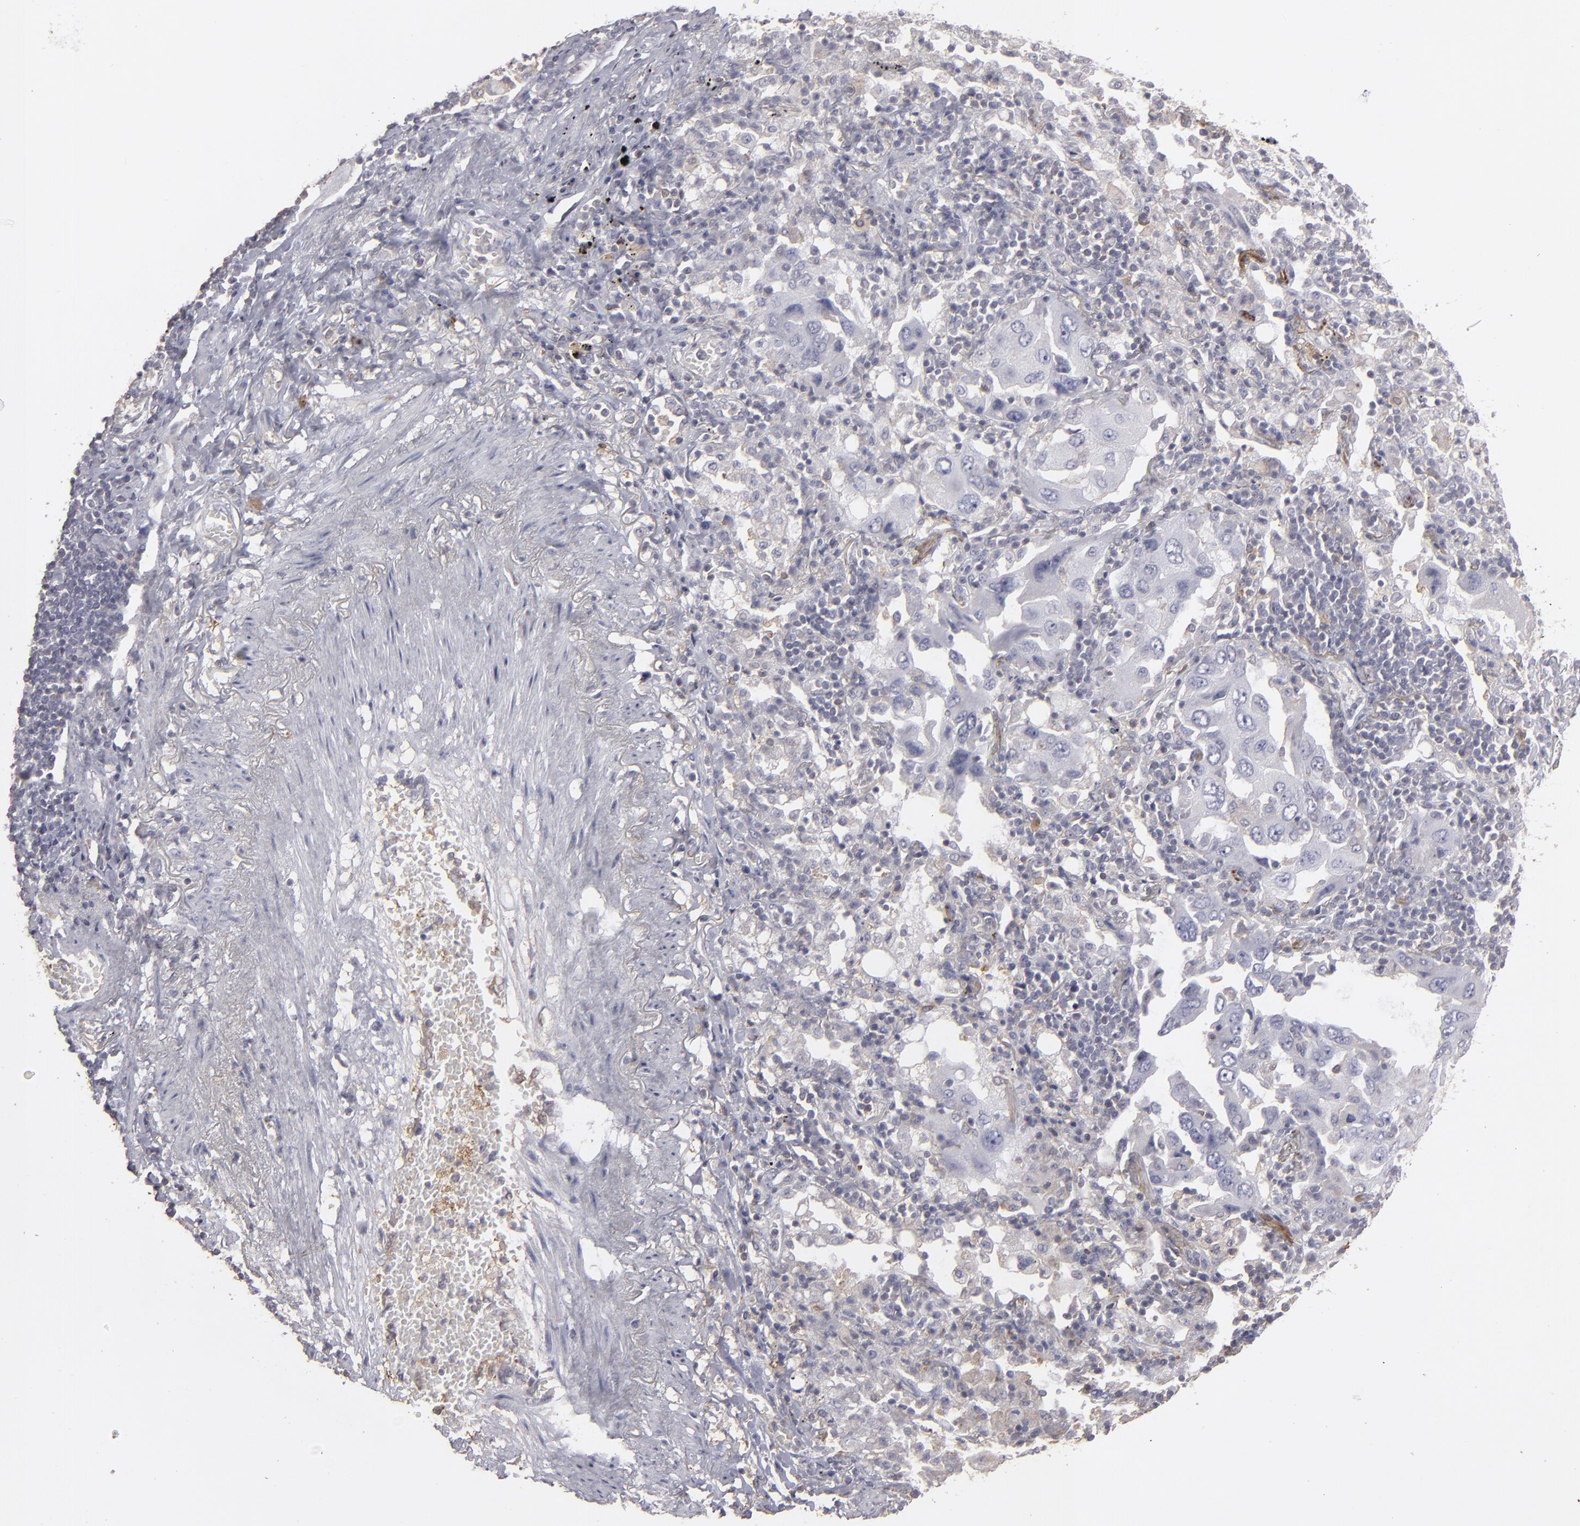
{"staining": {"intensity": "negative", "quantity": "none", "location": "none"}, "tissue": "lung cancer", "cell_type": "Tumor cells", "image_type": "cancer", "snomed": [{"axis": "morphology", "description": "Adenocarcinoma, NOS"}, {"axis": "topography", "description": "Lung"}], "caption": "Immunohistochemical staining of lung cancer displays no significant expression in tumor cells.", "gene": "SEMA3G", "patient": {"sex": "female", "age": 65}}